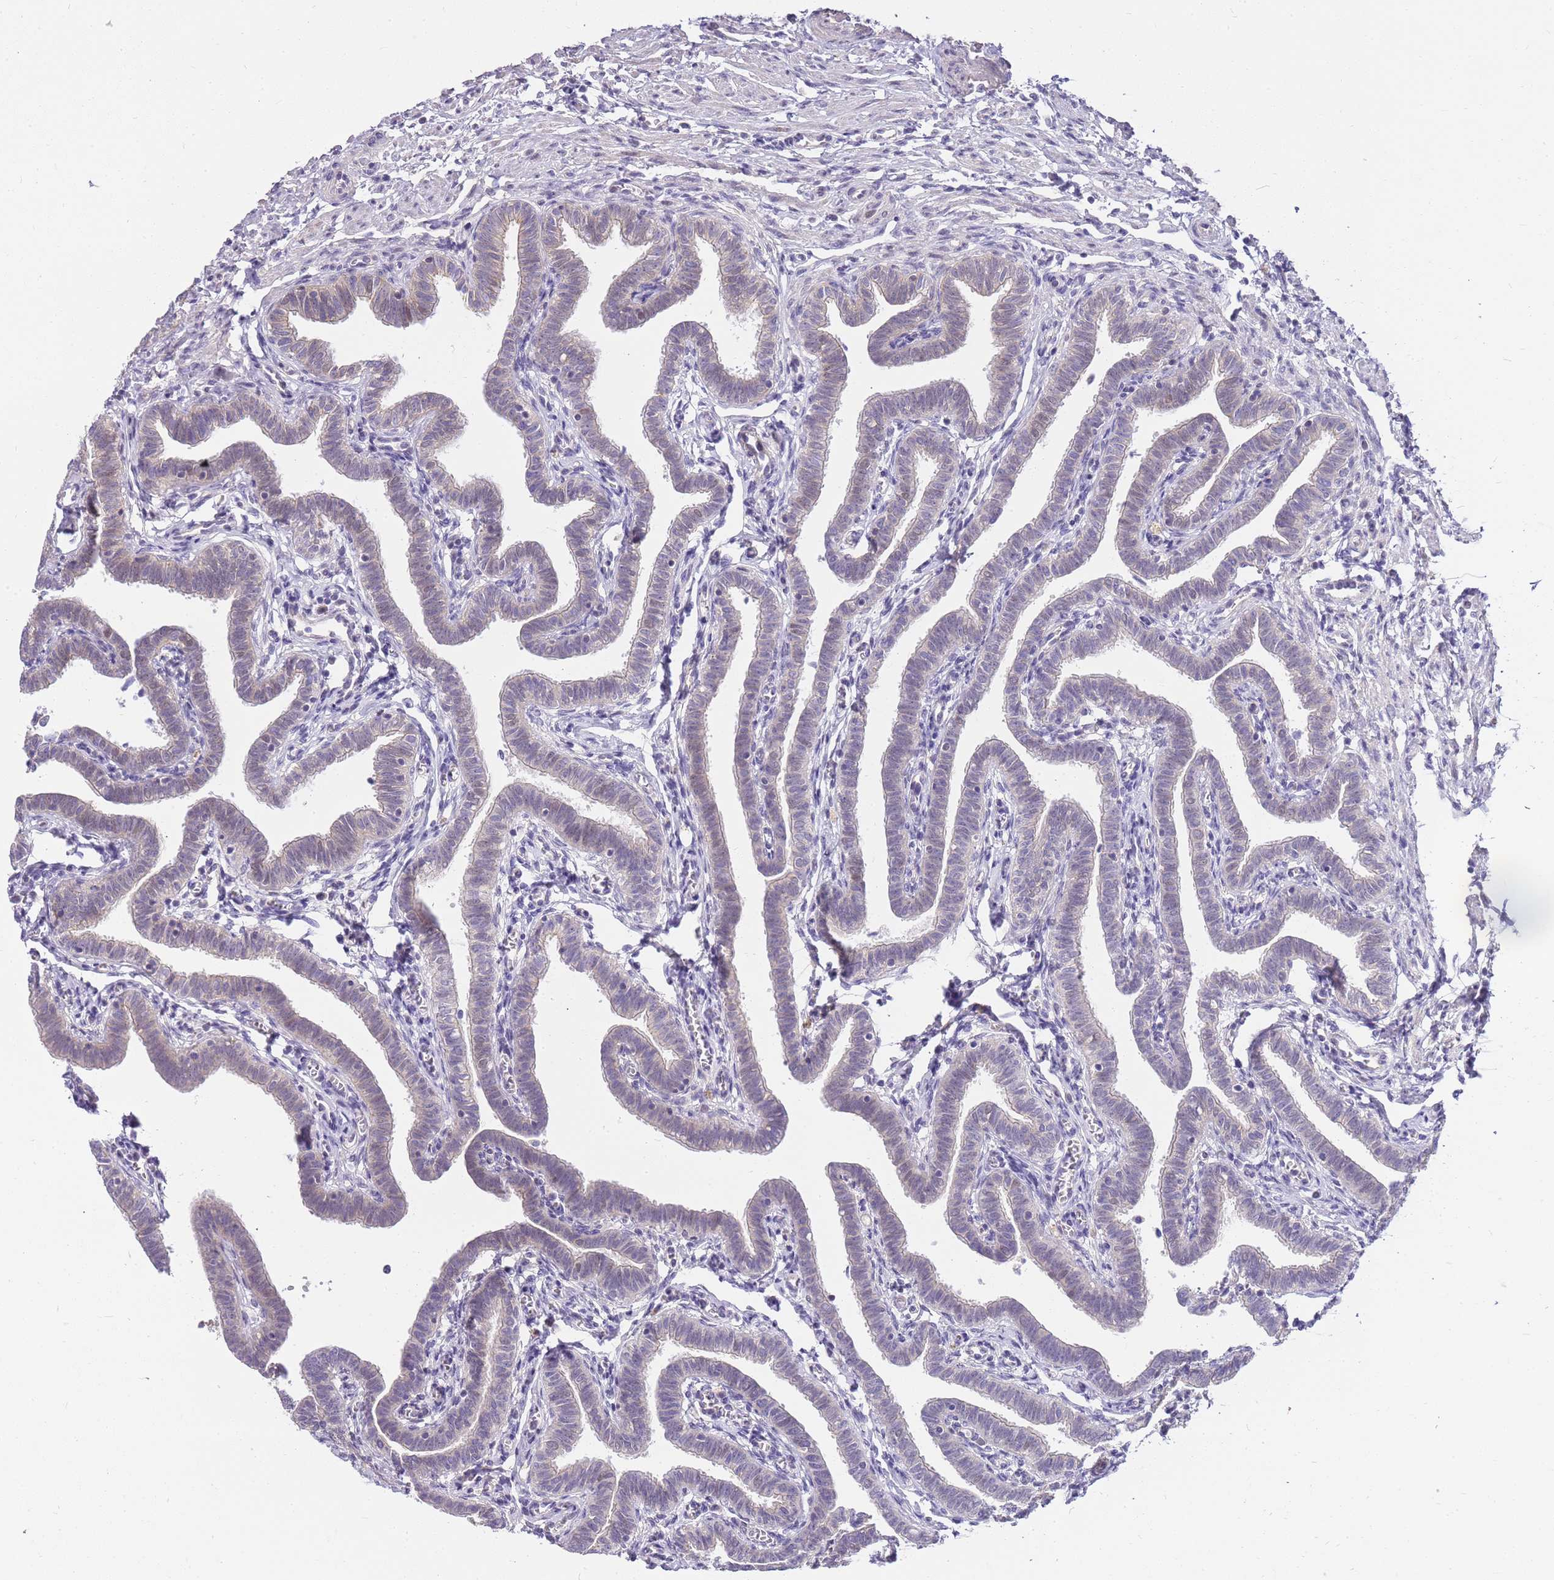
{"staining": {"intensity": "weak", "quantity": "25%-75%", "location": "cytoplasmic/membranous"}, "tissue": "fallopian tube", "cell_type": "Glandular cells", "image_type": "normal", "snomed": [{"axis": "morphology", "description": "Normal tissue, NOS"}, {"axis": "topography", "description": "Fallopian tube"}], "caption": "Protein expression analysis of benign fallopian tube exhibits weak cytoplasmic/membranous staining in approximately 25%-75% of glandular cells.", "gene": "CLBA1", "patient": {"sex": "female", "age": 36}}